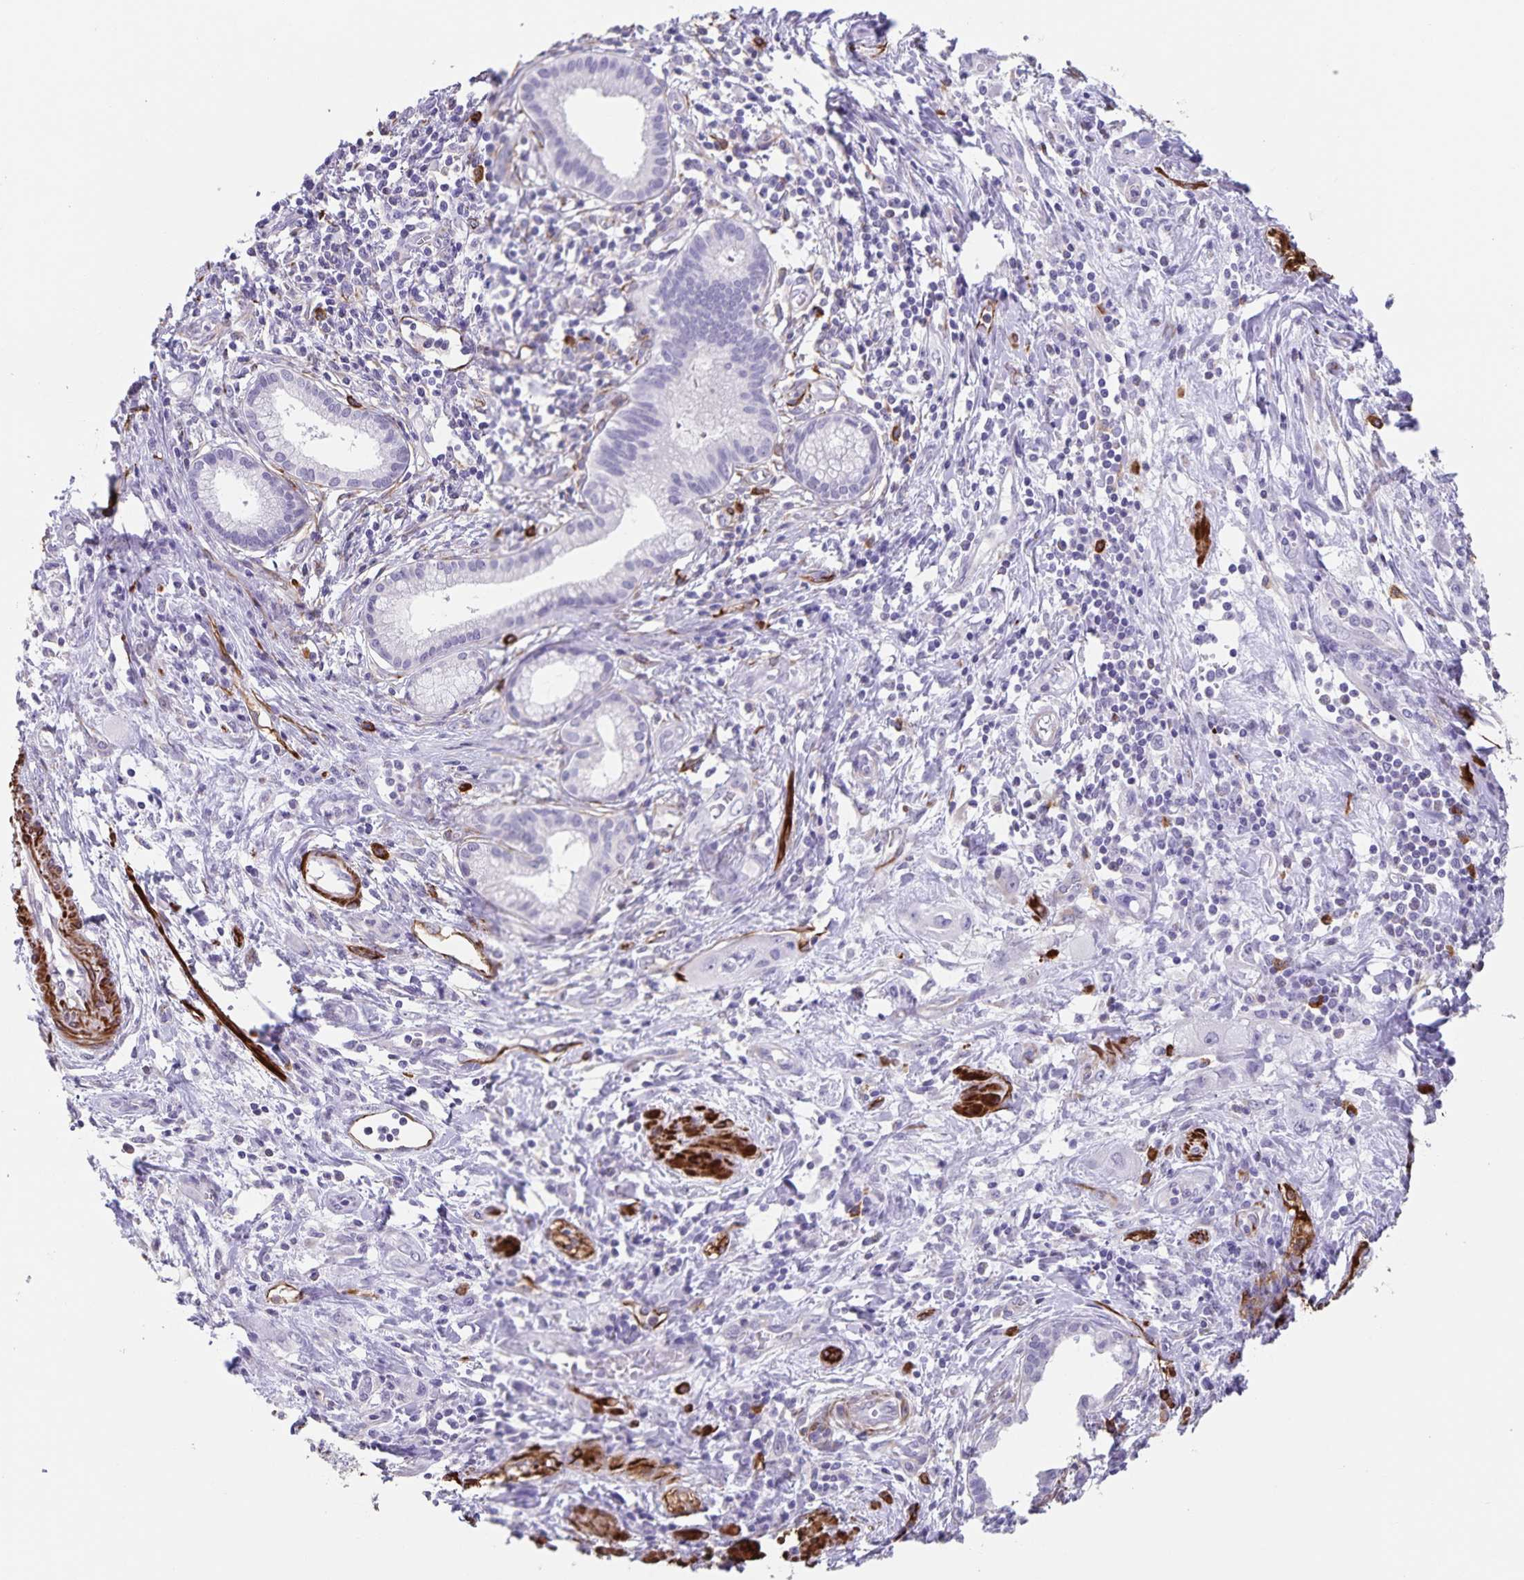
{"staining": {"intensity": "negative", "quantity": "none", "location": "none"}, "tissue": "pancreatic cancer", "cell_type": "Tumor cells", "image_type": "cancer", "snomed": [{"axis": "morphology", "description": "Adenocarcinoma, NOS"}, {"axis": "topography", "description": "Pancreas"}], "caption": "The IHC image has no significant expression in tumor cells of adenocarcinoma (pancreatic) tissue.", "gene": "SYNM", "patient": {"sex": "female", "age": 66}}